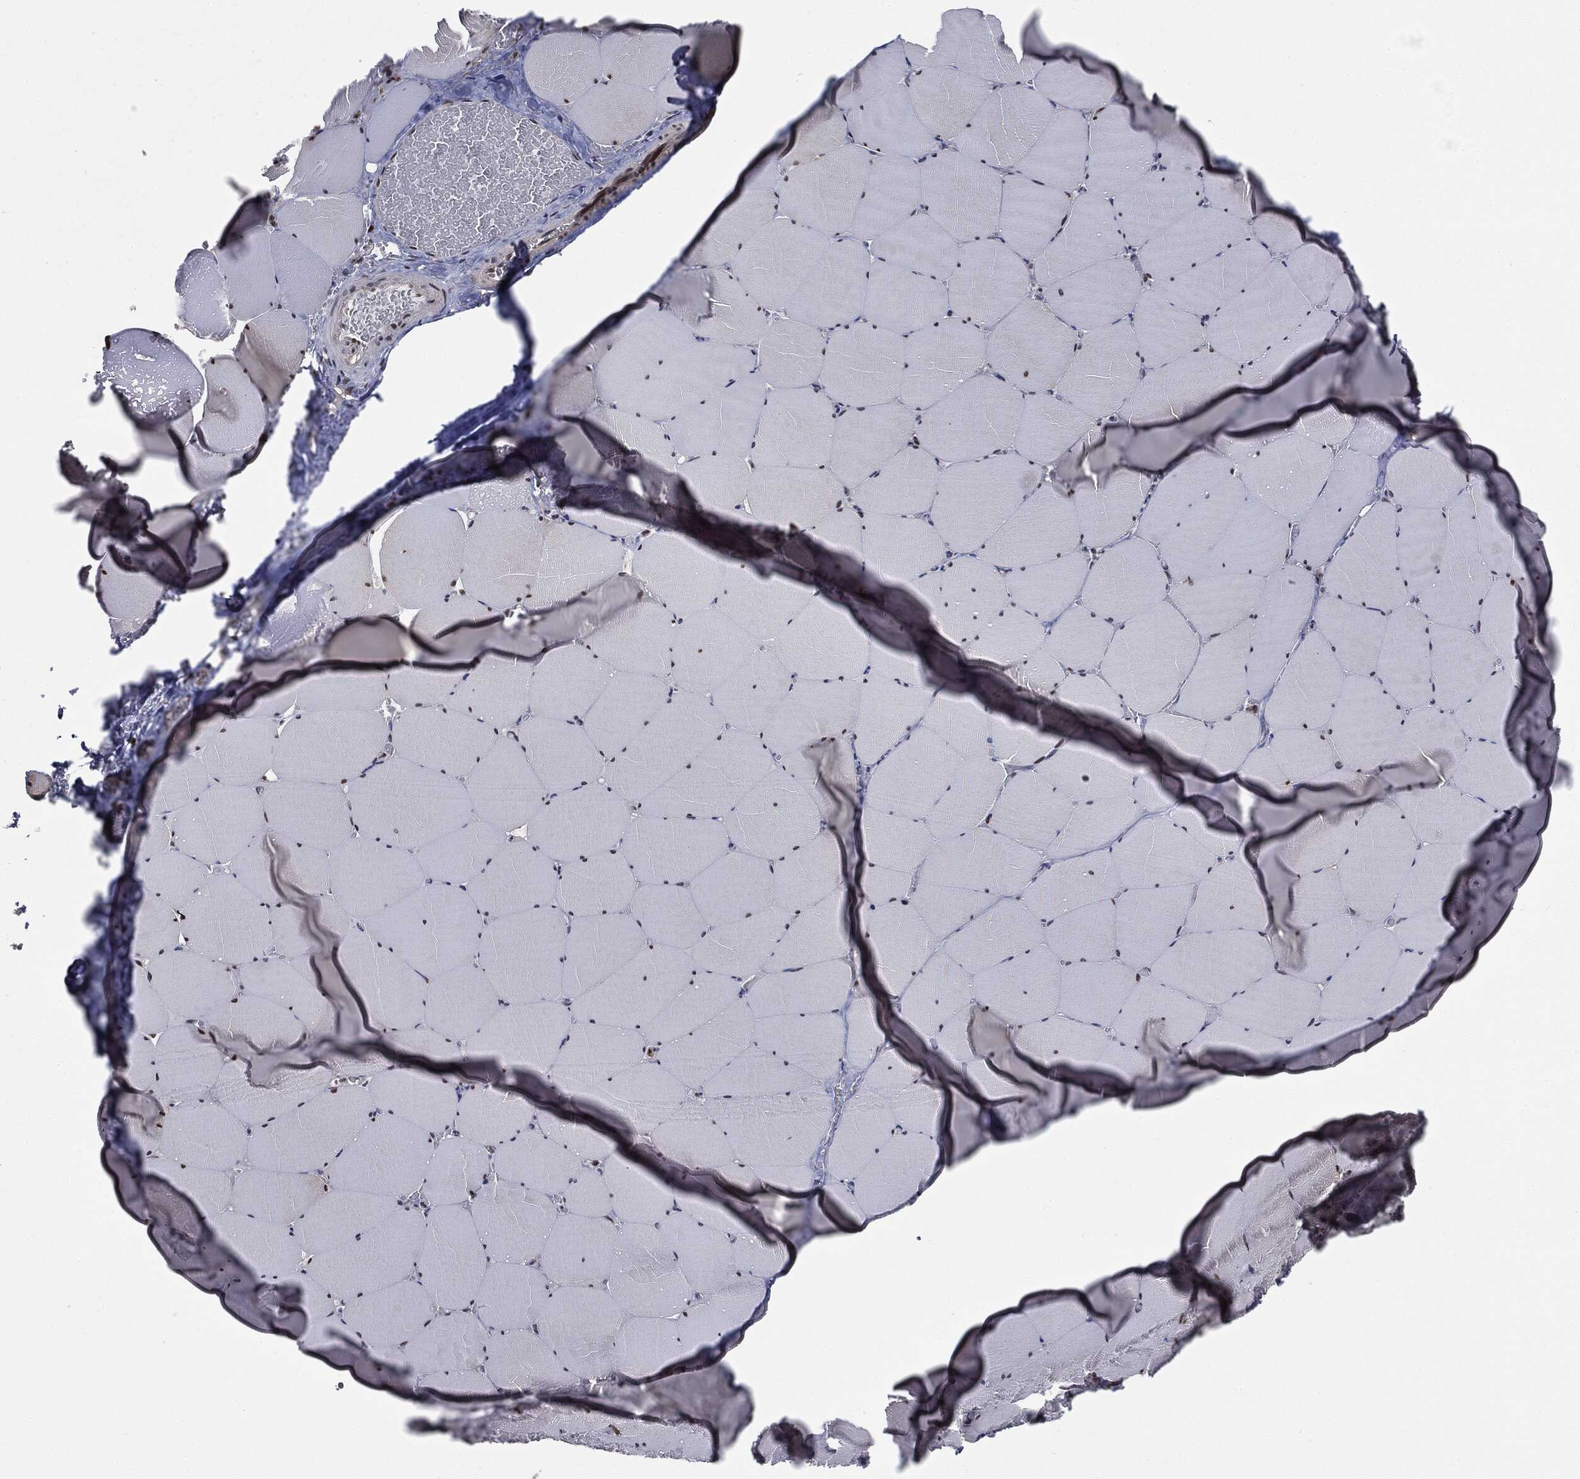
{"staining": {"intensity": "strong", "quantity": "25%-75%", "location": "nuclear"}, "tissue": "skeletal muscle", "cell_type": "Myocytes", "image_type": "normal", "snomed": [{"axis": "morphology", "description": "Normal tissue, NOS"}, {"axis": "morphology", "description": "Malignant melanoma, Metastatic site"}, {"axis": "topography", "description": "Skeletal muscle"}], "caption": "Skeletal muscle stained with DAB immunohistochemistry (IHC) demonstrates high levels of strong nuclear expression in approximately 25%-75% of myocytes. Nuclei are stained in blue.", "gene": "SHLD2", "patient": {"sex": "male", "age": 50}}